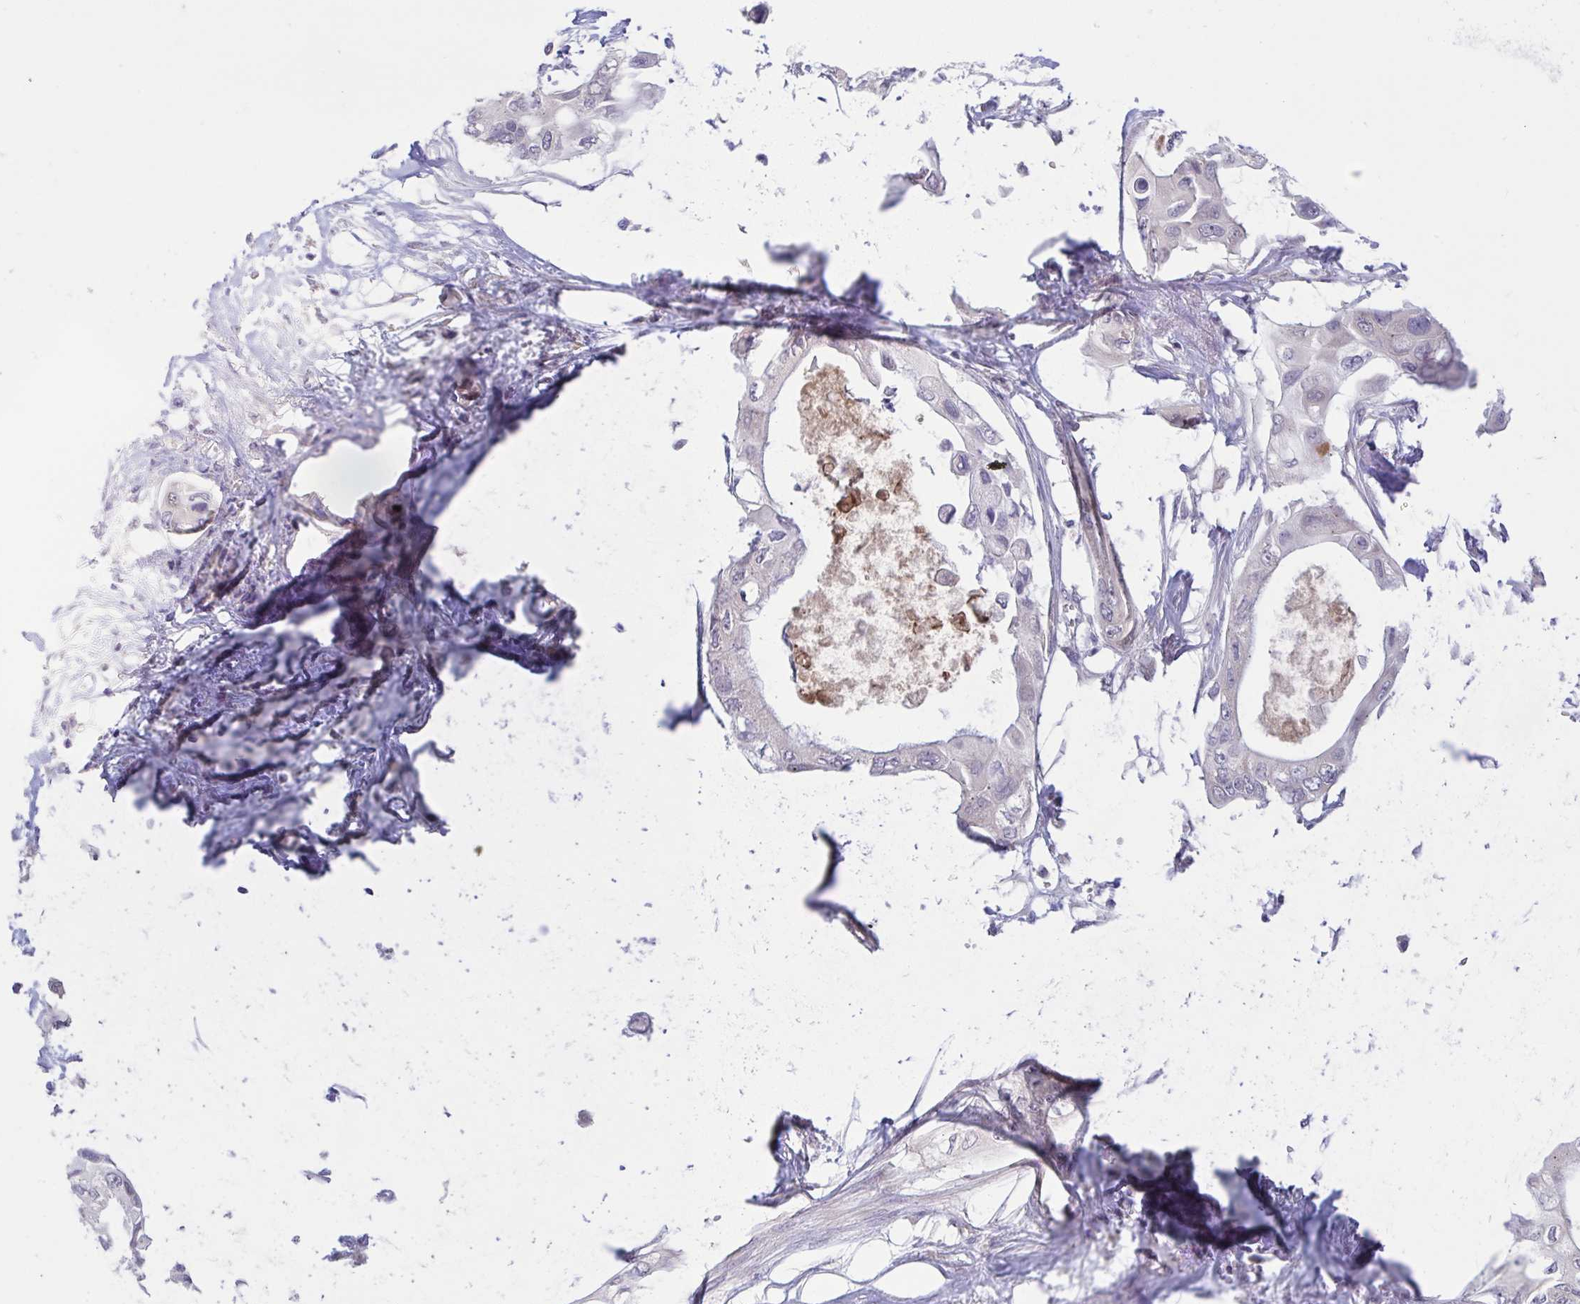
{"staining": {"intensity": "negative", "quantity": "none", "location": "none"}, "tissue": "pancreatic cancer", "cell_type": "Tumor cells", "image_type": "cancer", "snomed": [{"axis": "morphology", "description": "Adenocarcinoma, NOS"}, {"axis": "topography", "description": "Pancreas"}], "caption": "IHC photomicrograph of human adenocarcinoma (pancreatic) stained for a protein (brown), which reveals no expression in tumor cells.", "gene": "TMEM41A", "patient": {"sex": "female", "age": 63}}